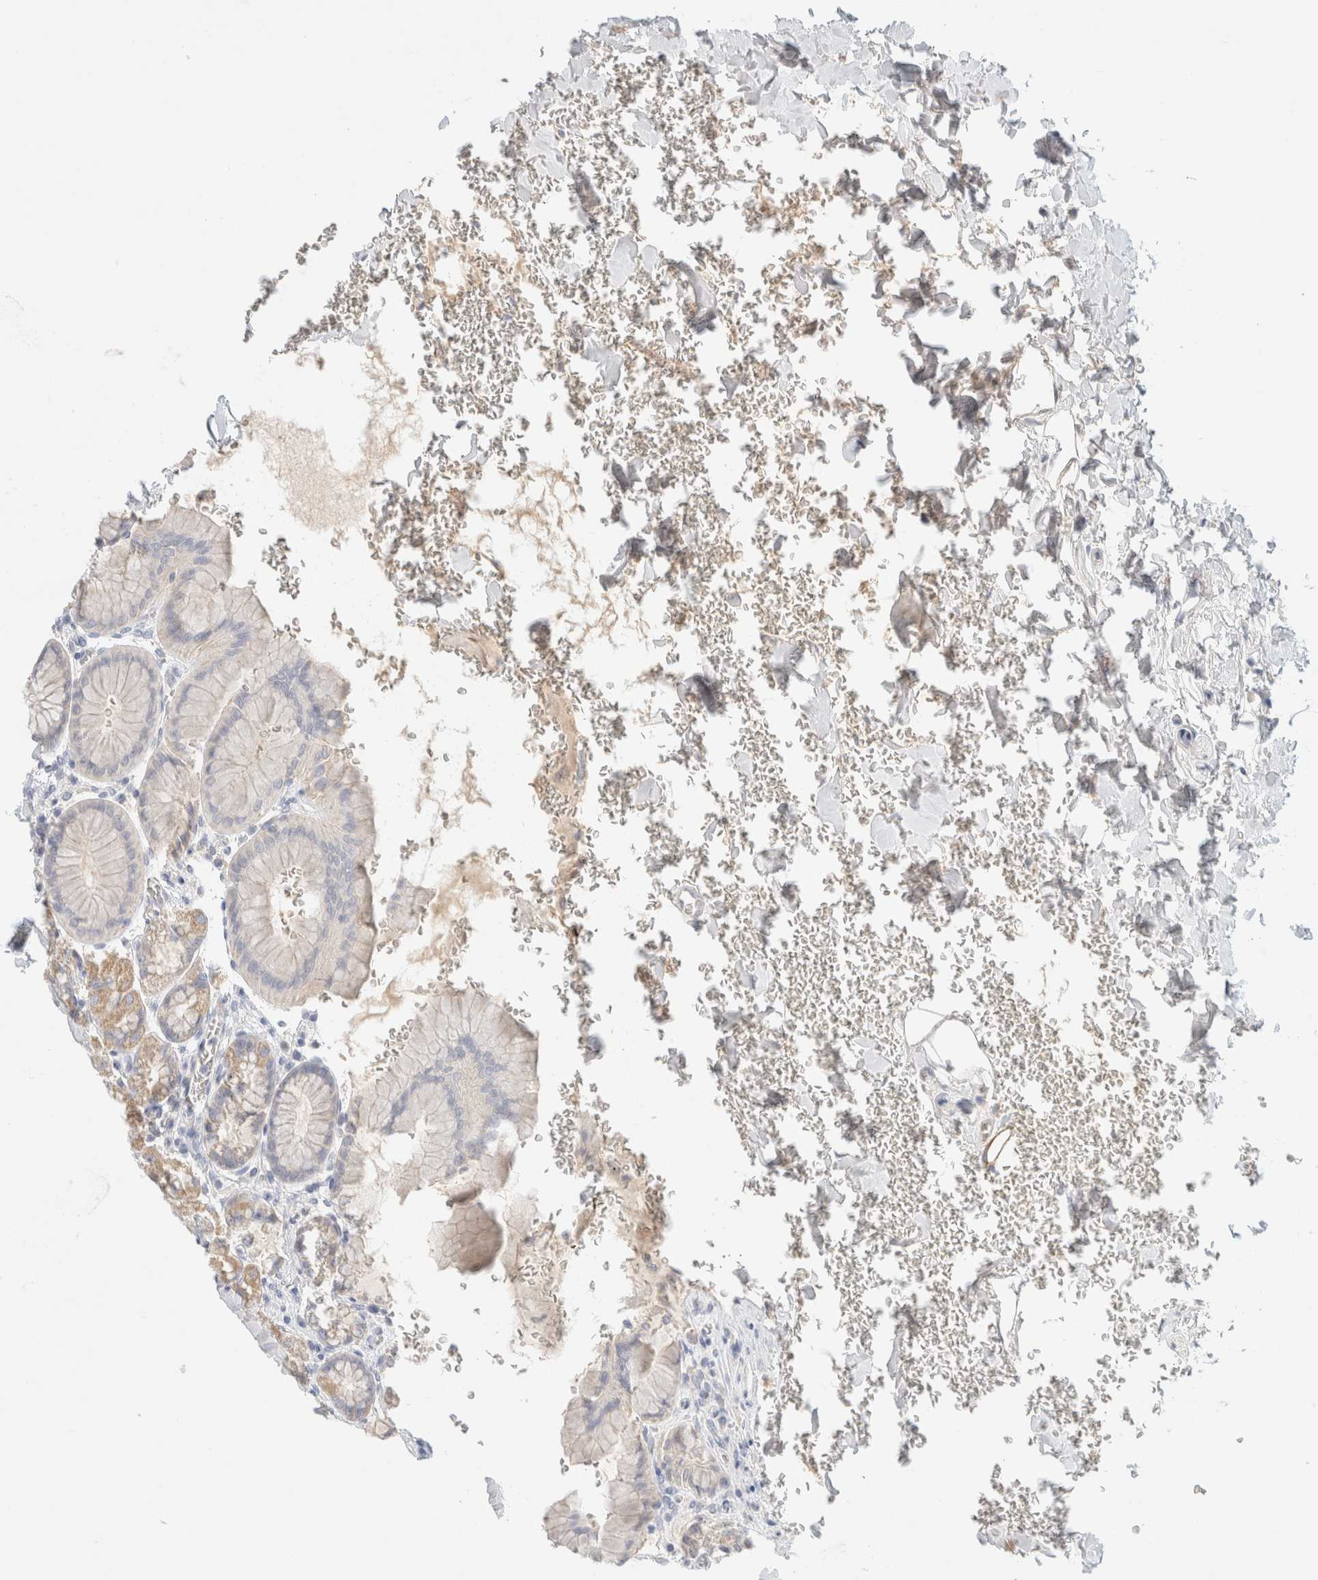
{"staining": {"intensity": "moderate", "quantity": "<25%", "location": "cytoplasmic/membranous"}, "tissue": "stomach", "cell_type": "Glandular cells", "image_type": "normal", "snomed": [{"axis": "morphology", "description": "Normal tissue, NOS"}, {"axis": "topography", "description": "Stomach"}], "caption": "A brown stain highlights moderate cytoplasmic/membranous expression of a protein in glandular cells of normal stomach. (DAB IHC, brown staining for protein, blue staining for nuclei).", "gene": "HEXD", "patient": {"sex": "male", "age": 42}}